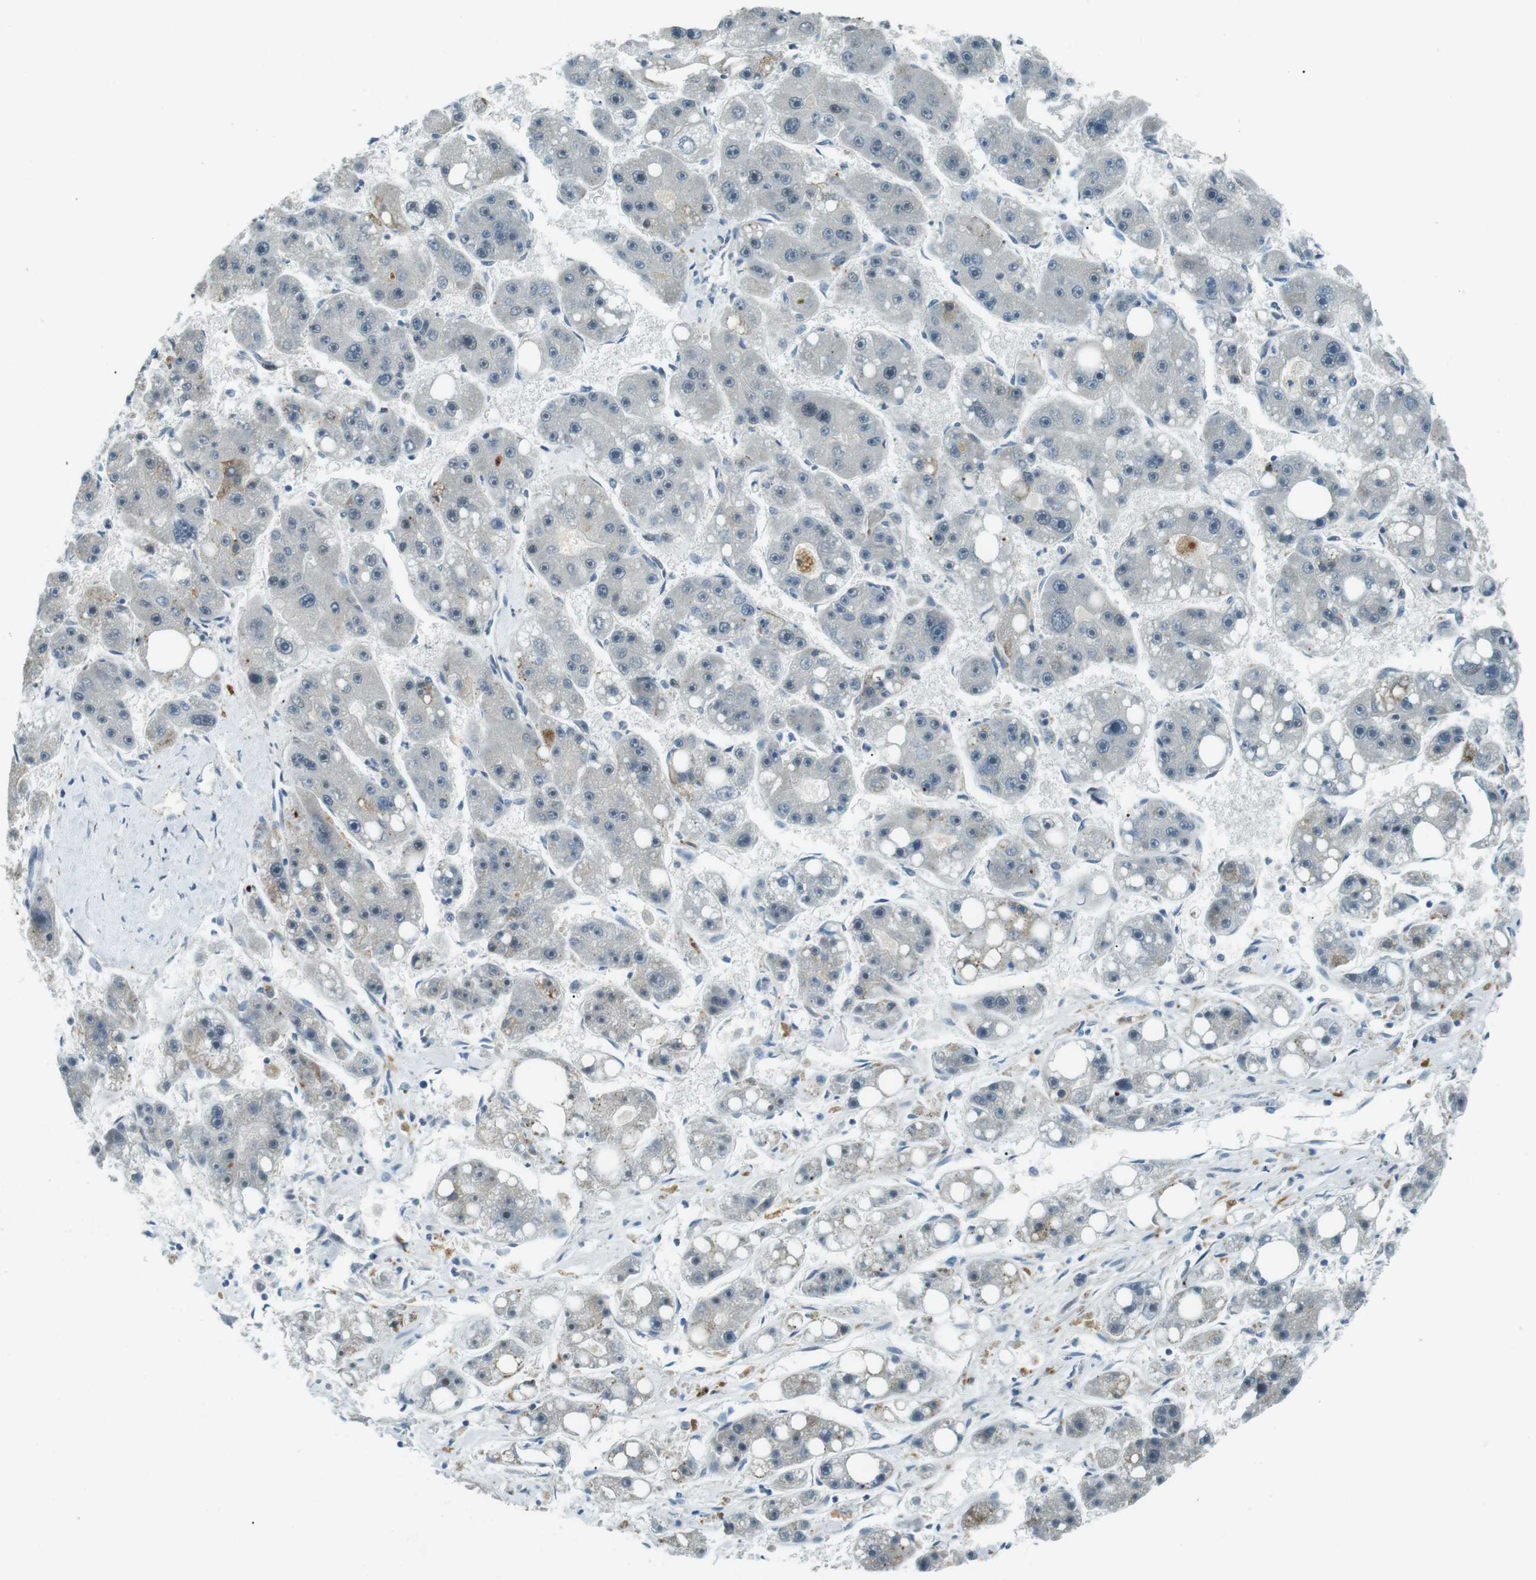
{"staining": {"intensity": "negative", "quantity": "none", "location": "none"}, "tissue": "liver cancer", "cell_type": "Tumor cells", "image_type": "cancer", "snomed": [{"axis": "morphology", "description": "Carcinoma, Hepatocellular, NOS"}, {"axis": "topography", "description": "Liver"}], "caption": "An IHC photomicrograph of hepatocellular carcinoma (liver) is shown. There is no staining in tumor cells of hepatocellular carcinoma (liver).", "gene": "PJA1", "patient": {"sex": "female", "age": 61}}